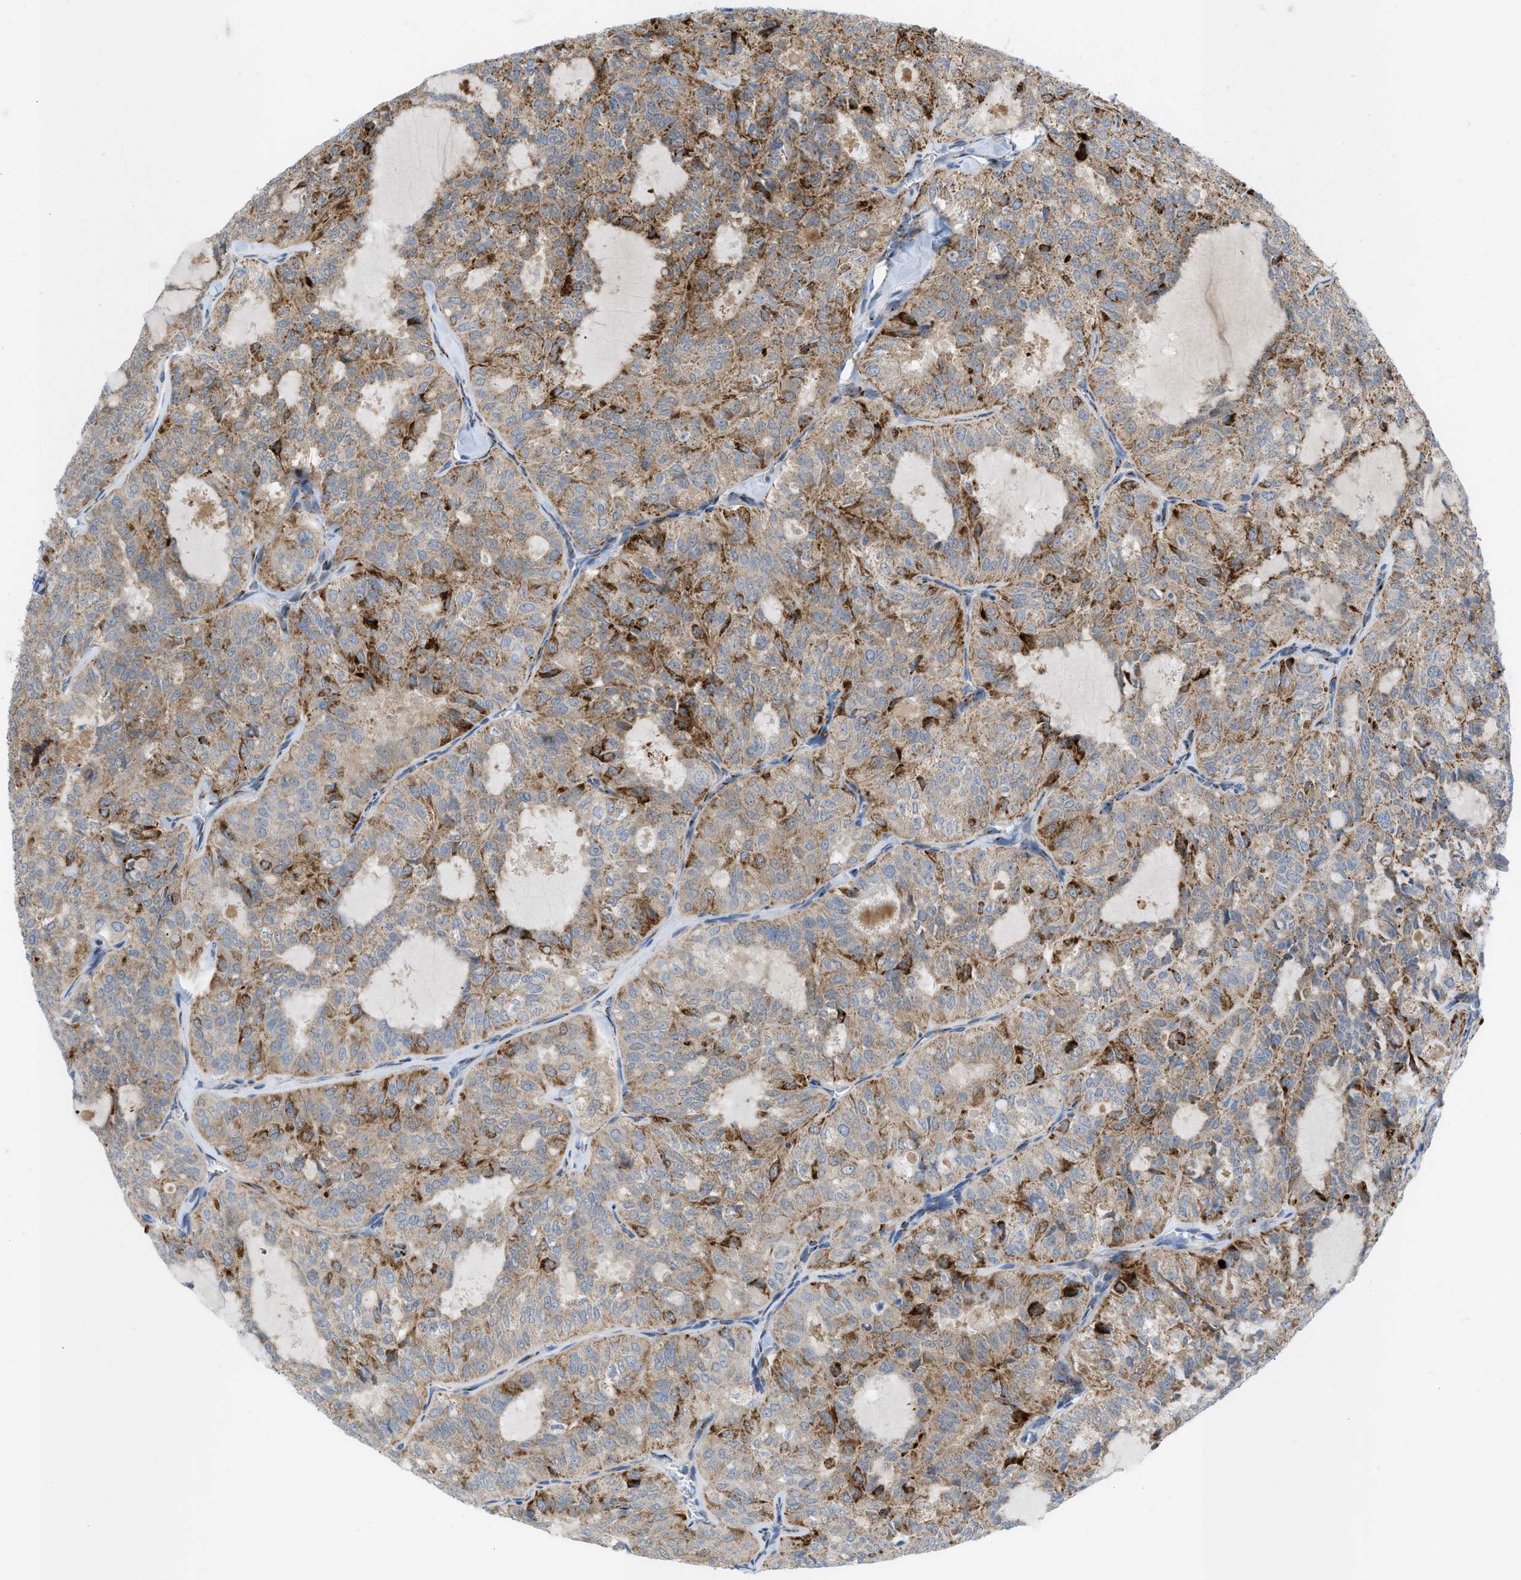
{"staining": {"intensity": "moderate", "quantity": "25%-75%", "location": "cytoplasmic/membranous"}, "tissue": "thyroid cancer", "cell_type": "Tumor cells", "image_type": "cancer", "snomed": [{"axis": "morphology", "description": "Follicular adenoma carcinoma, NOS"}, {"axis": "topography", "description": "Thyroid gland"}], "caption": "Moderate cytoplasmic/membranous positivity for a protein is identified in approximately 25%-75% of tumor cells of thyroid cancer (follicular adenoma carcinoma) using IHC.", "gene": "RBBP9", "patient": {"sex": "male", "age": 75}}